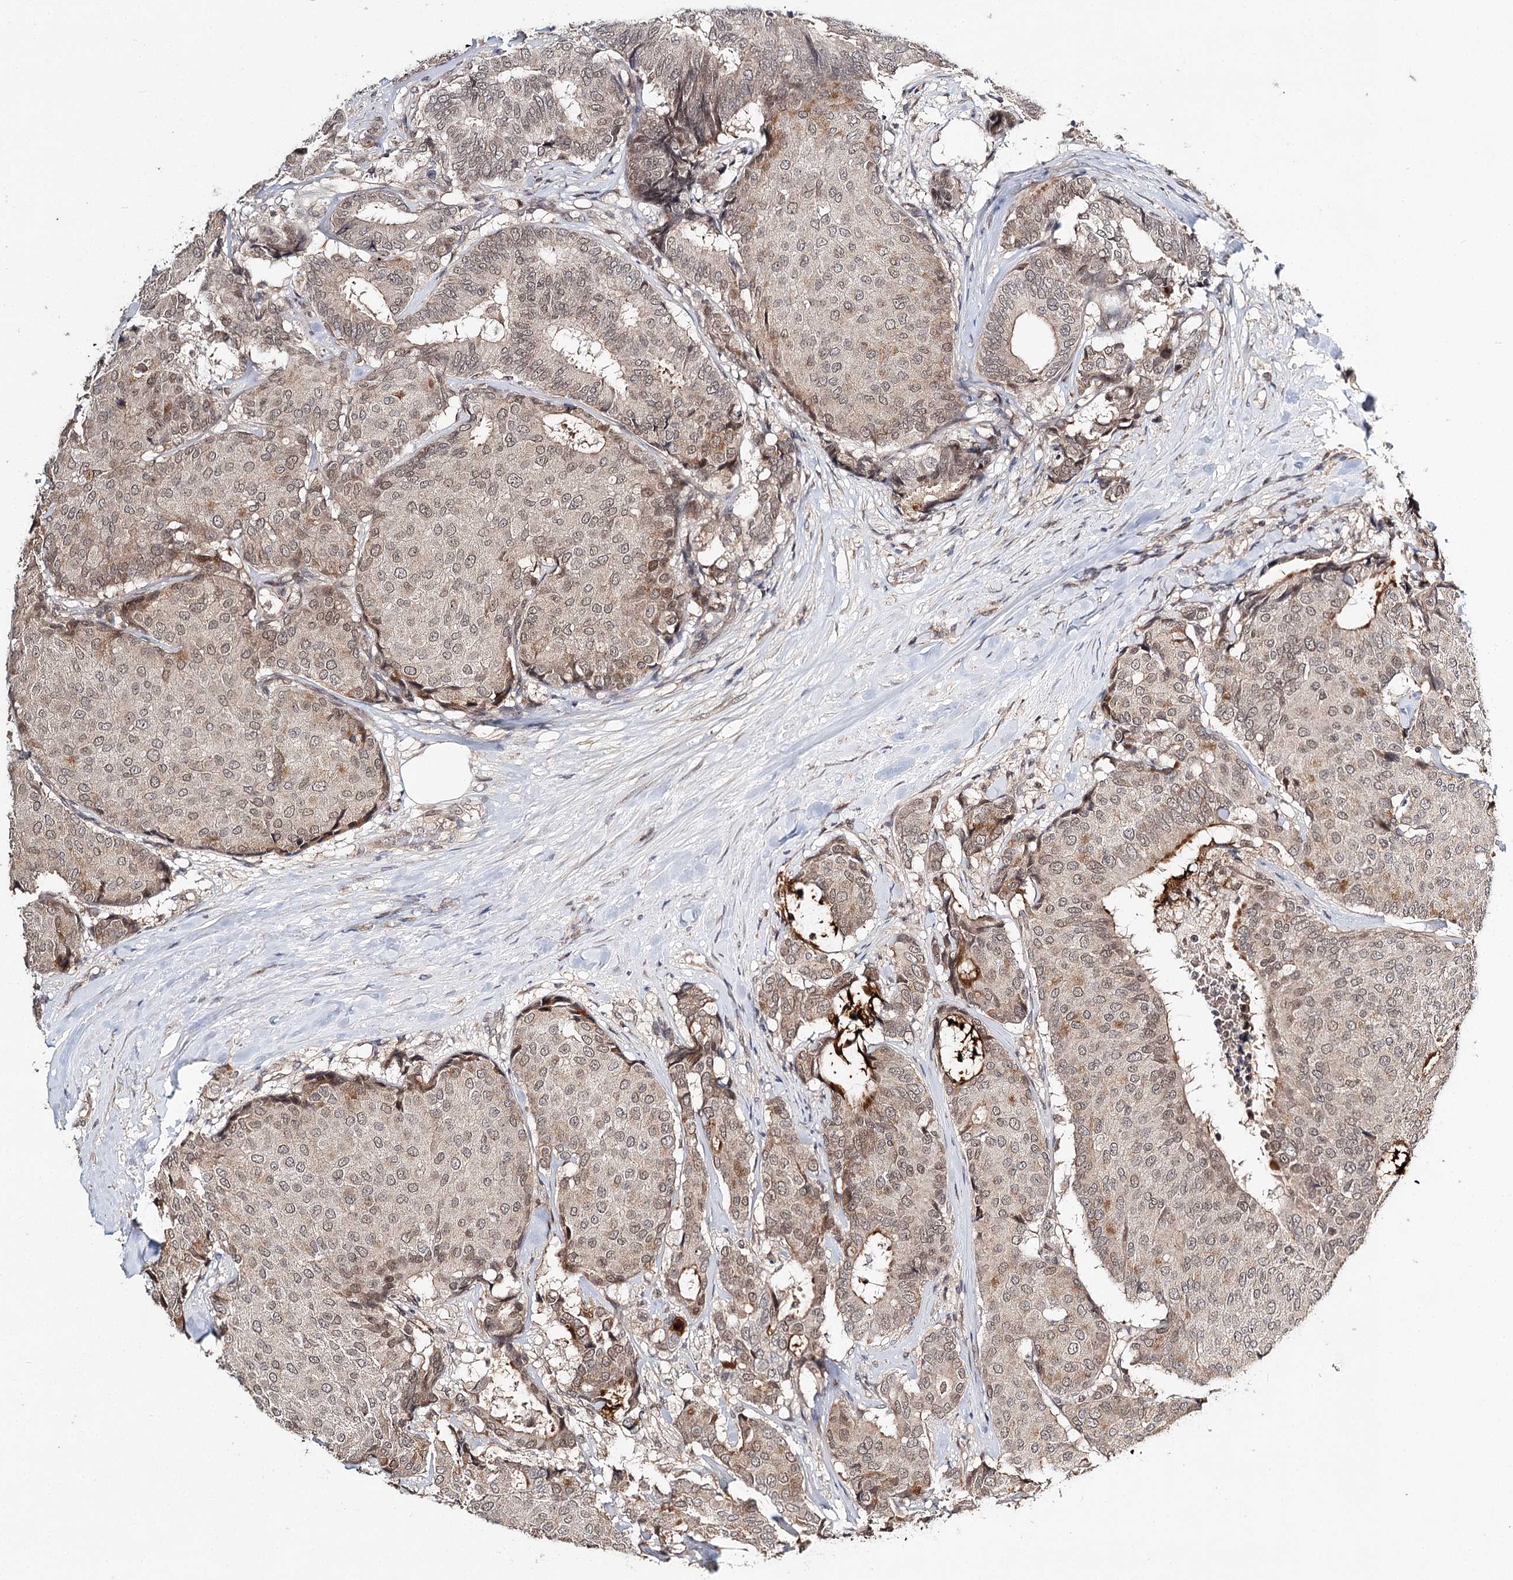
{"staining": {"intensity": "weak", "quantity": ">75%", "location": "nuclear"}, "tissue": "breast cancer", "cell_type": "Tumor cells", "image_type": "cancer", "snomed": [{"axis": "morphology", "description": "Duct carcinoma"}, {"axis": "topography", "description": "Breast"}], "caption": "There is low levels of weak nuclear expression in tumor cells of invasive ductal carcinoma (breast), as demonstrated by immunohistochemical staining (brown color).", "gene": "NOPCHAP1", "patient": {"sex": "female", "age": 75}}